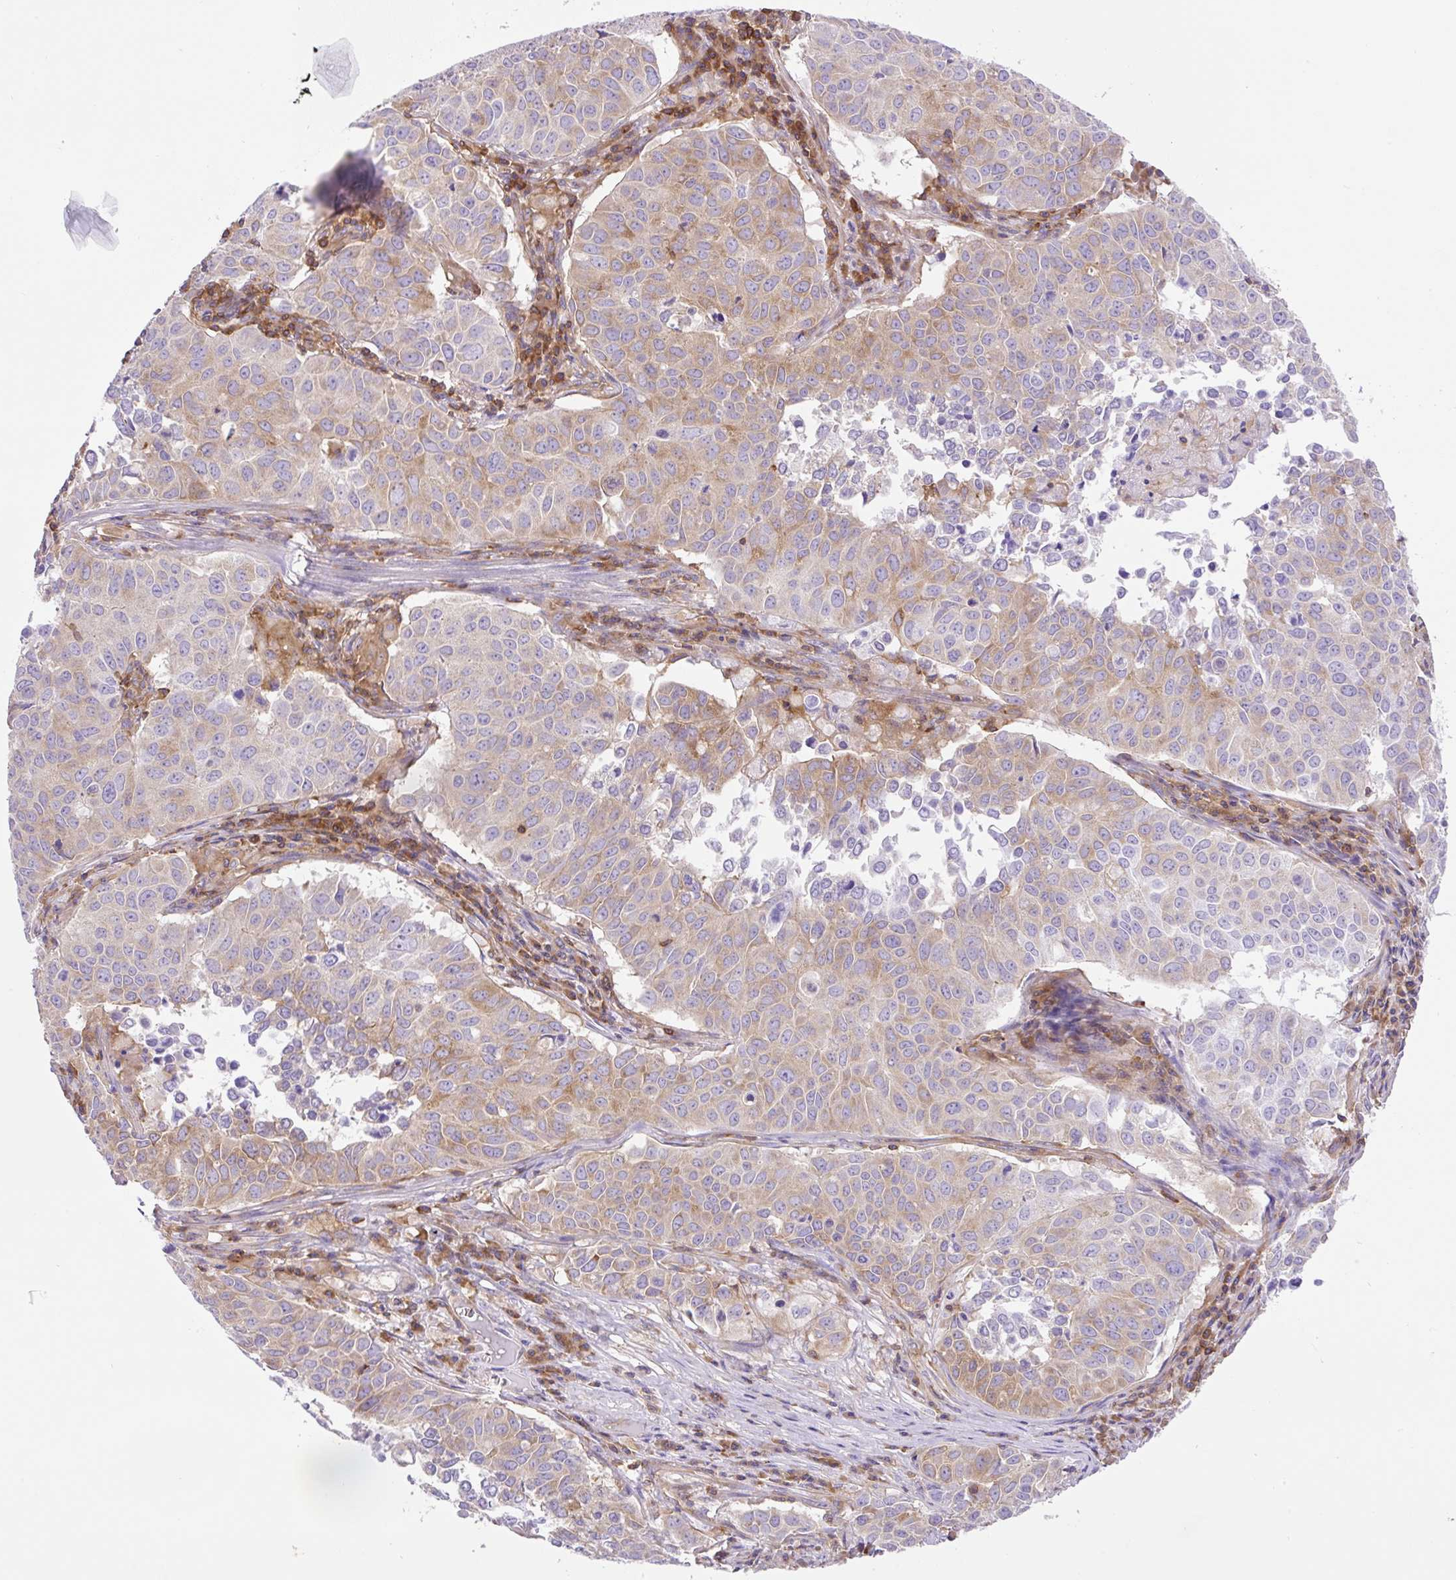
{"staining": {"intensity": "moderate", "quantity": "25%-75%", "location": "cytoplasmic/membranous"}, "tissue": "lung cancer", "cell_type": "Tumor cells", "image_type": "cancer", "snomed": [{"axis": "morphology", "description": "Adenocarcinoma, NOS"}, {"axis": "topography", "description": "Lung"}], "caption": "Lung cancer was stained to show a protein in brown. There is medium levels of moderate cytoplasmic/membranous expression in approximately 25%-75% of tumor cells. (DAB IHC with brightfield microscopy, high magnification).", "gene": "DNM2", "patient": {"sex": "female", "age": 50}}